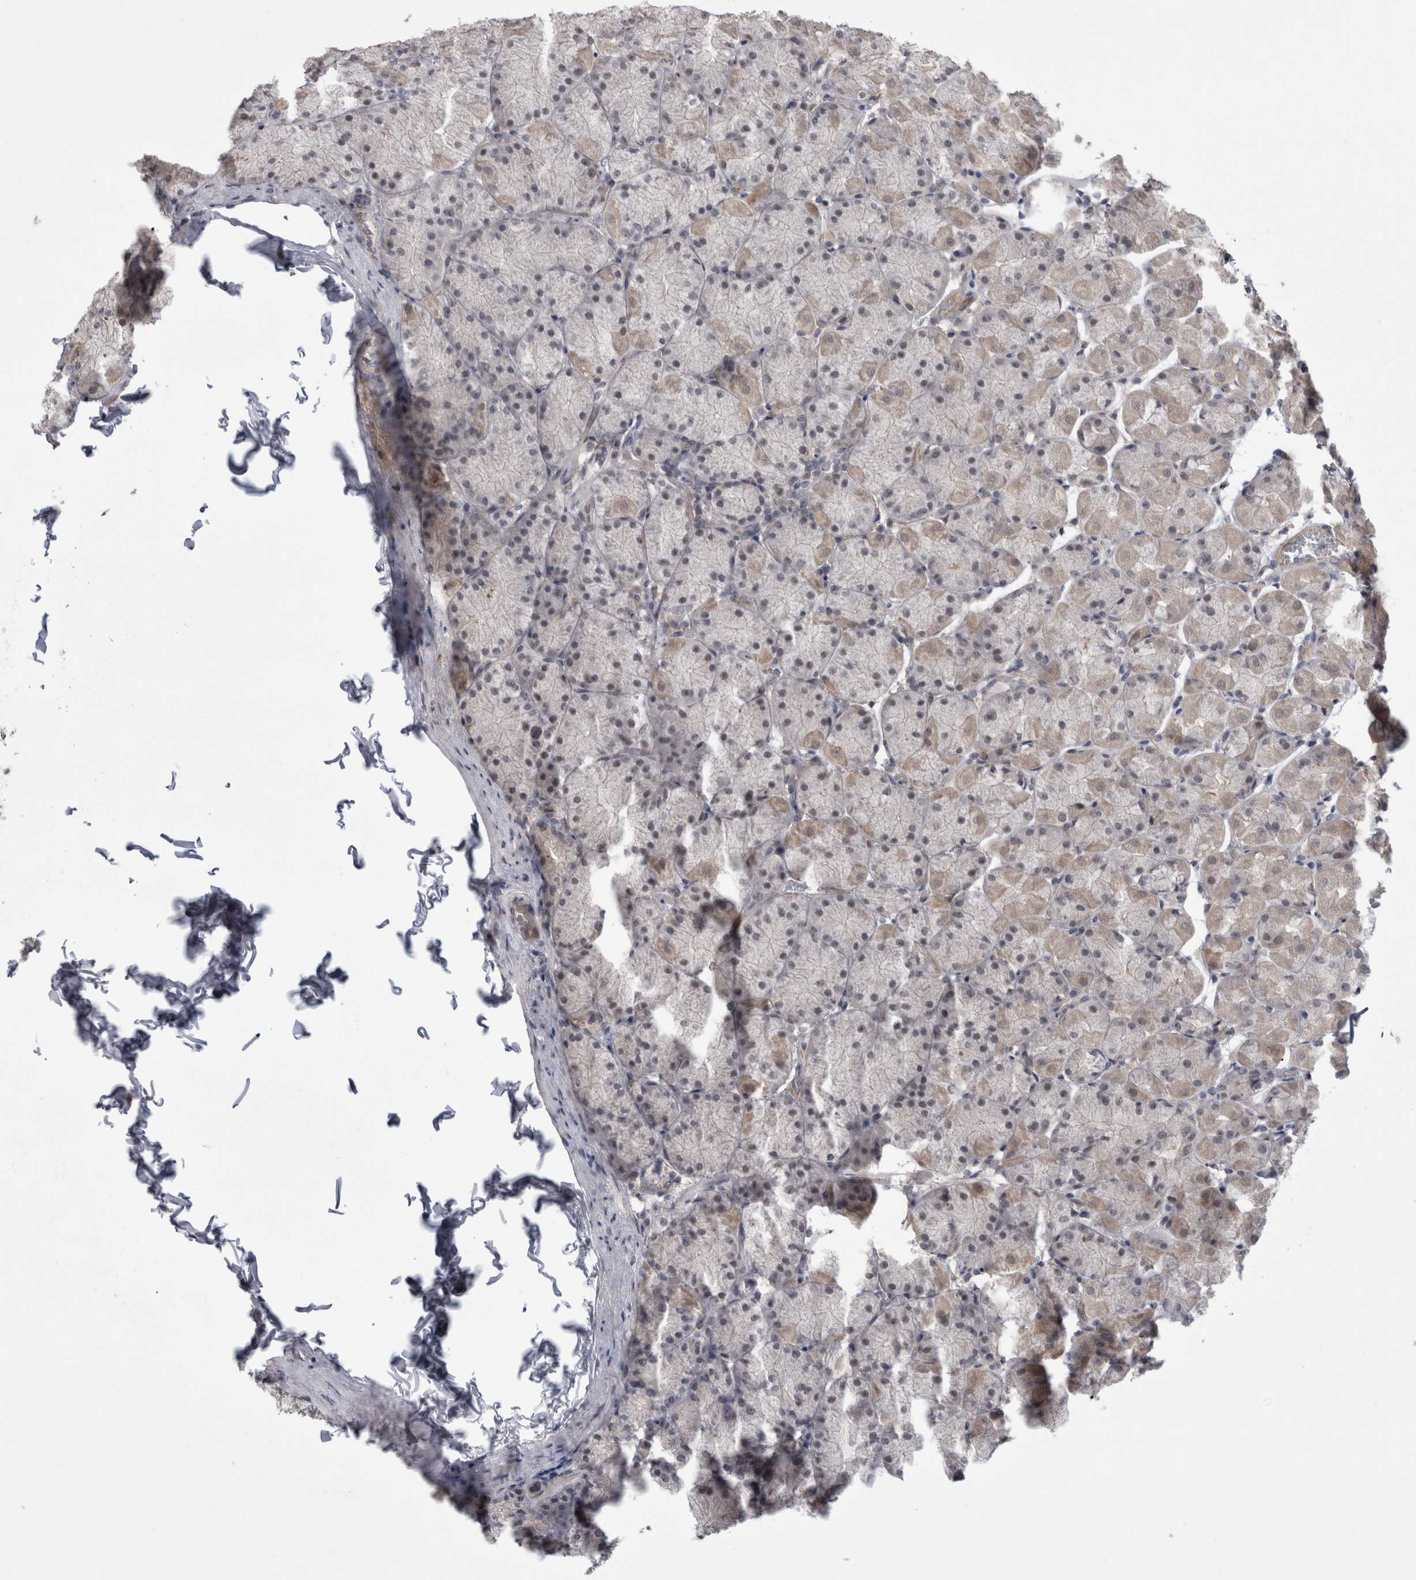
{"staining": {"intensity": "moderate", "quantity": "<25%", "location": "cytoplasmic/membranous"}, "tissue": "stomach", "cell_type": "Glandular cells", "image_type": "normal", "snomed": [{"axis": "morphology", "description": "Normal tissue, NOS"}, {"axis": "topography", "description": "Stomach, upper"}], "caption": "Immunohistochemical staining of benign human stomach exhibits <25% levels of moderate cytoplasmic/membranous protein staining in about <25% of glandular cells. The staining is performed using DAB (3,3'-diaminobenzidine) brown chromogen to label protein expression. The nuclei are counter-stained blue using hematoxylin.", "gene": "MTBP", "patient": {"sex": "female", "age": 56}}